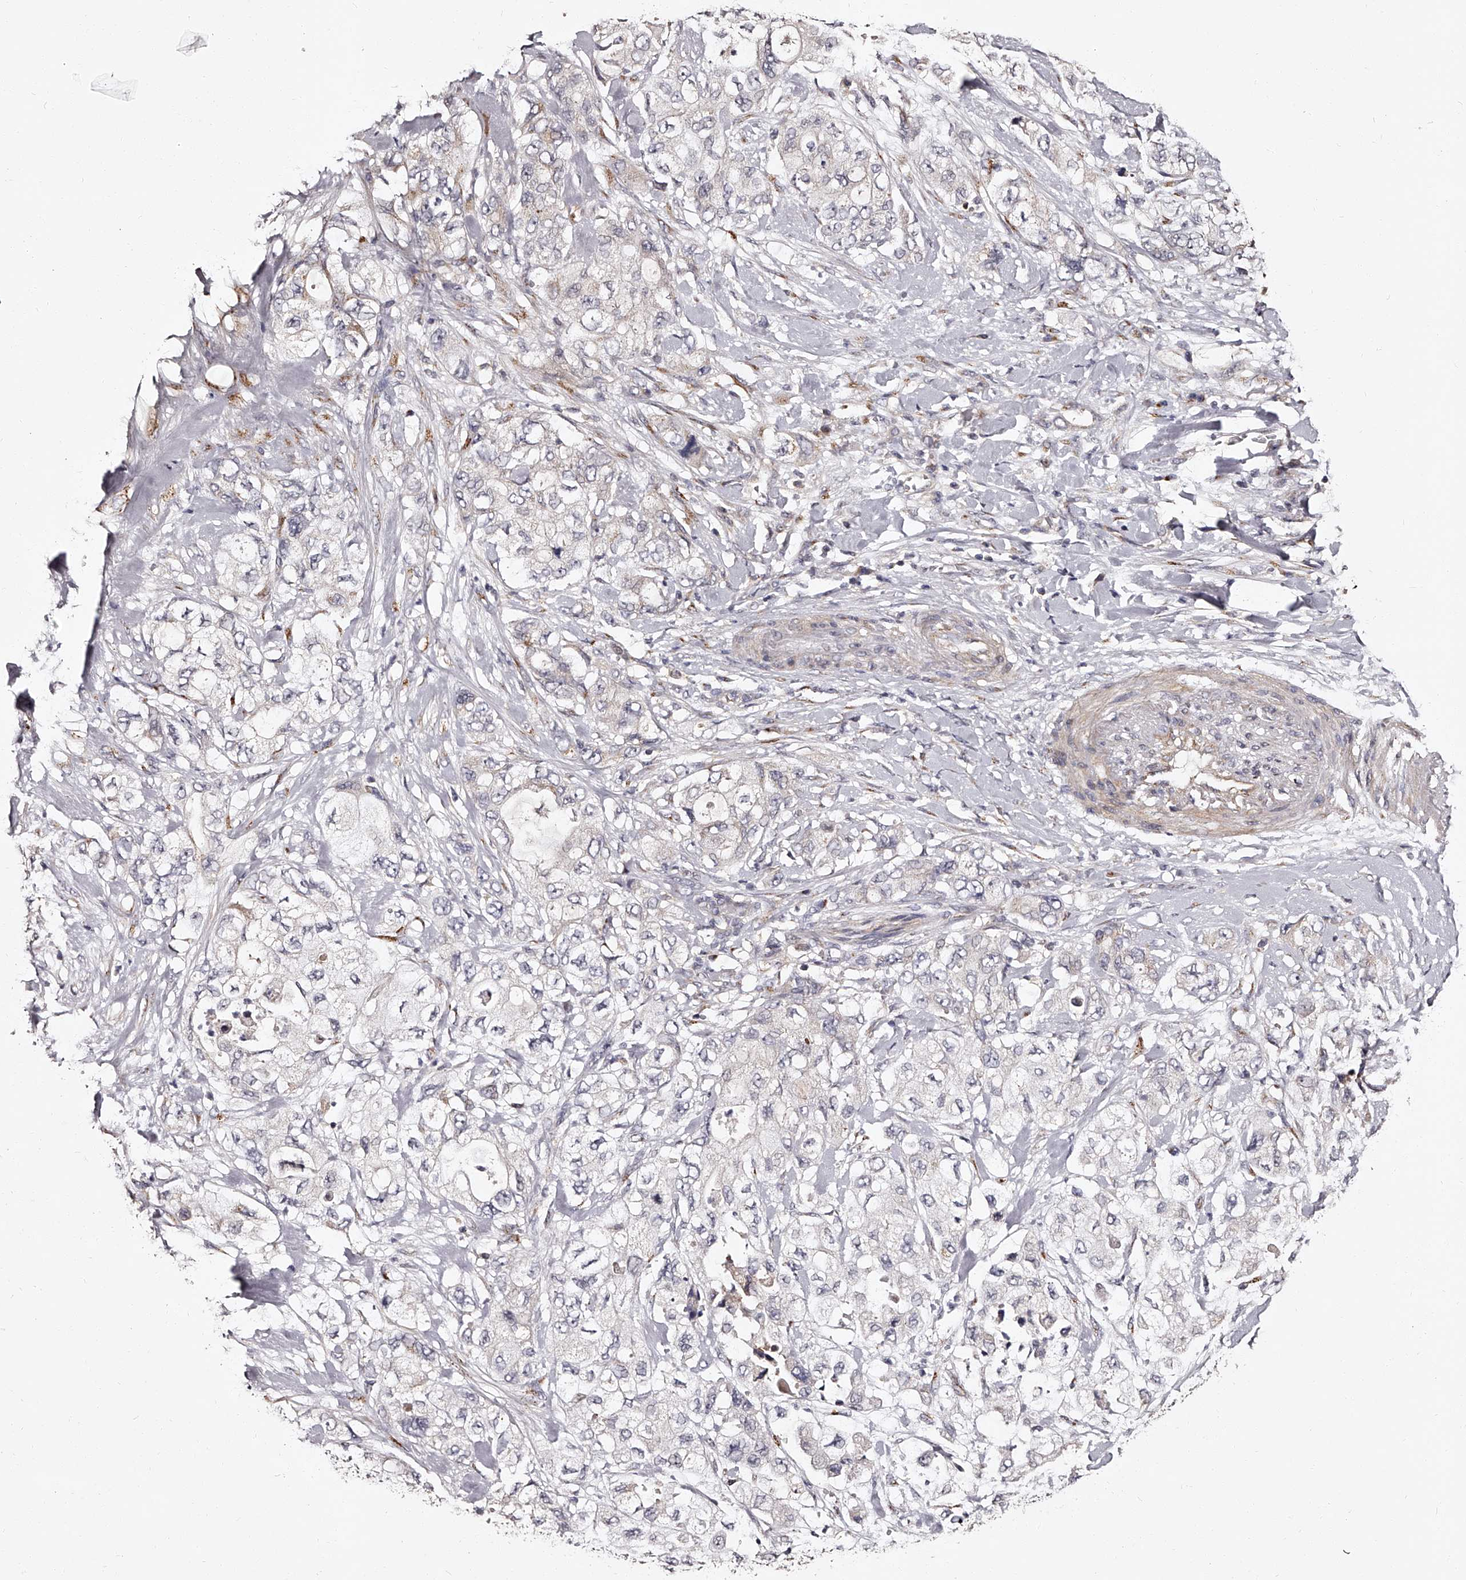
{"staining": {"intensity": "moderate", "quantity": "<25%", "location": "cytoplasmic/membranous"}, "tissue": "pancreatic cancer", "cell_type": "Tumor cells", "image_type": "cancer", "snomed": [{"axis": "morphology", "description": "Adenocarcinoma, NOS"}, {"axis": "topography", "description": "Pancreas"}], "caption": "Pancreatic cancer (adenocarcinoma) stained with DAB immunohistochemistry (IHC) displays low levels of moderate cytoplasmic/membranous positivity in about <25% of tumor cells.", "gene": "RSC1A1", "patient": {"sex": "female", "age": 73}}